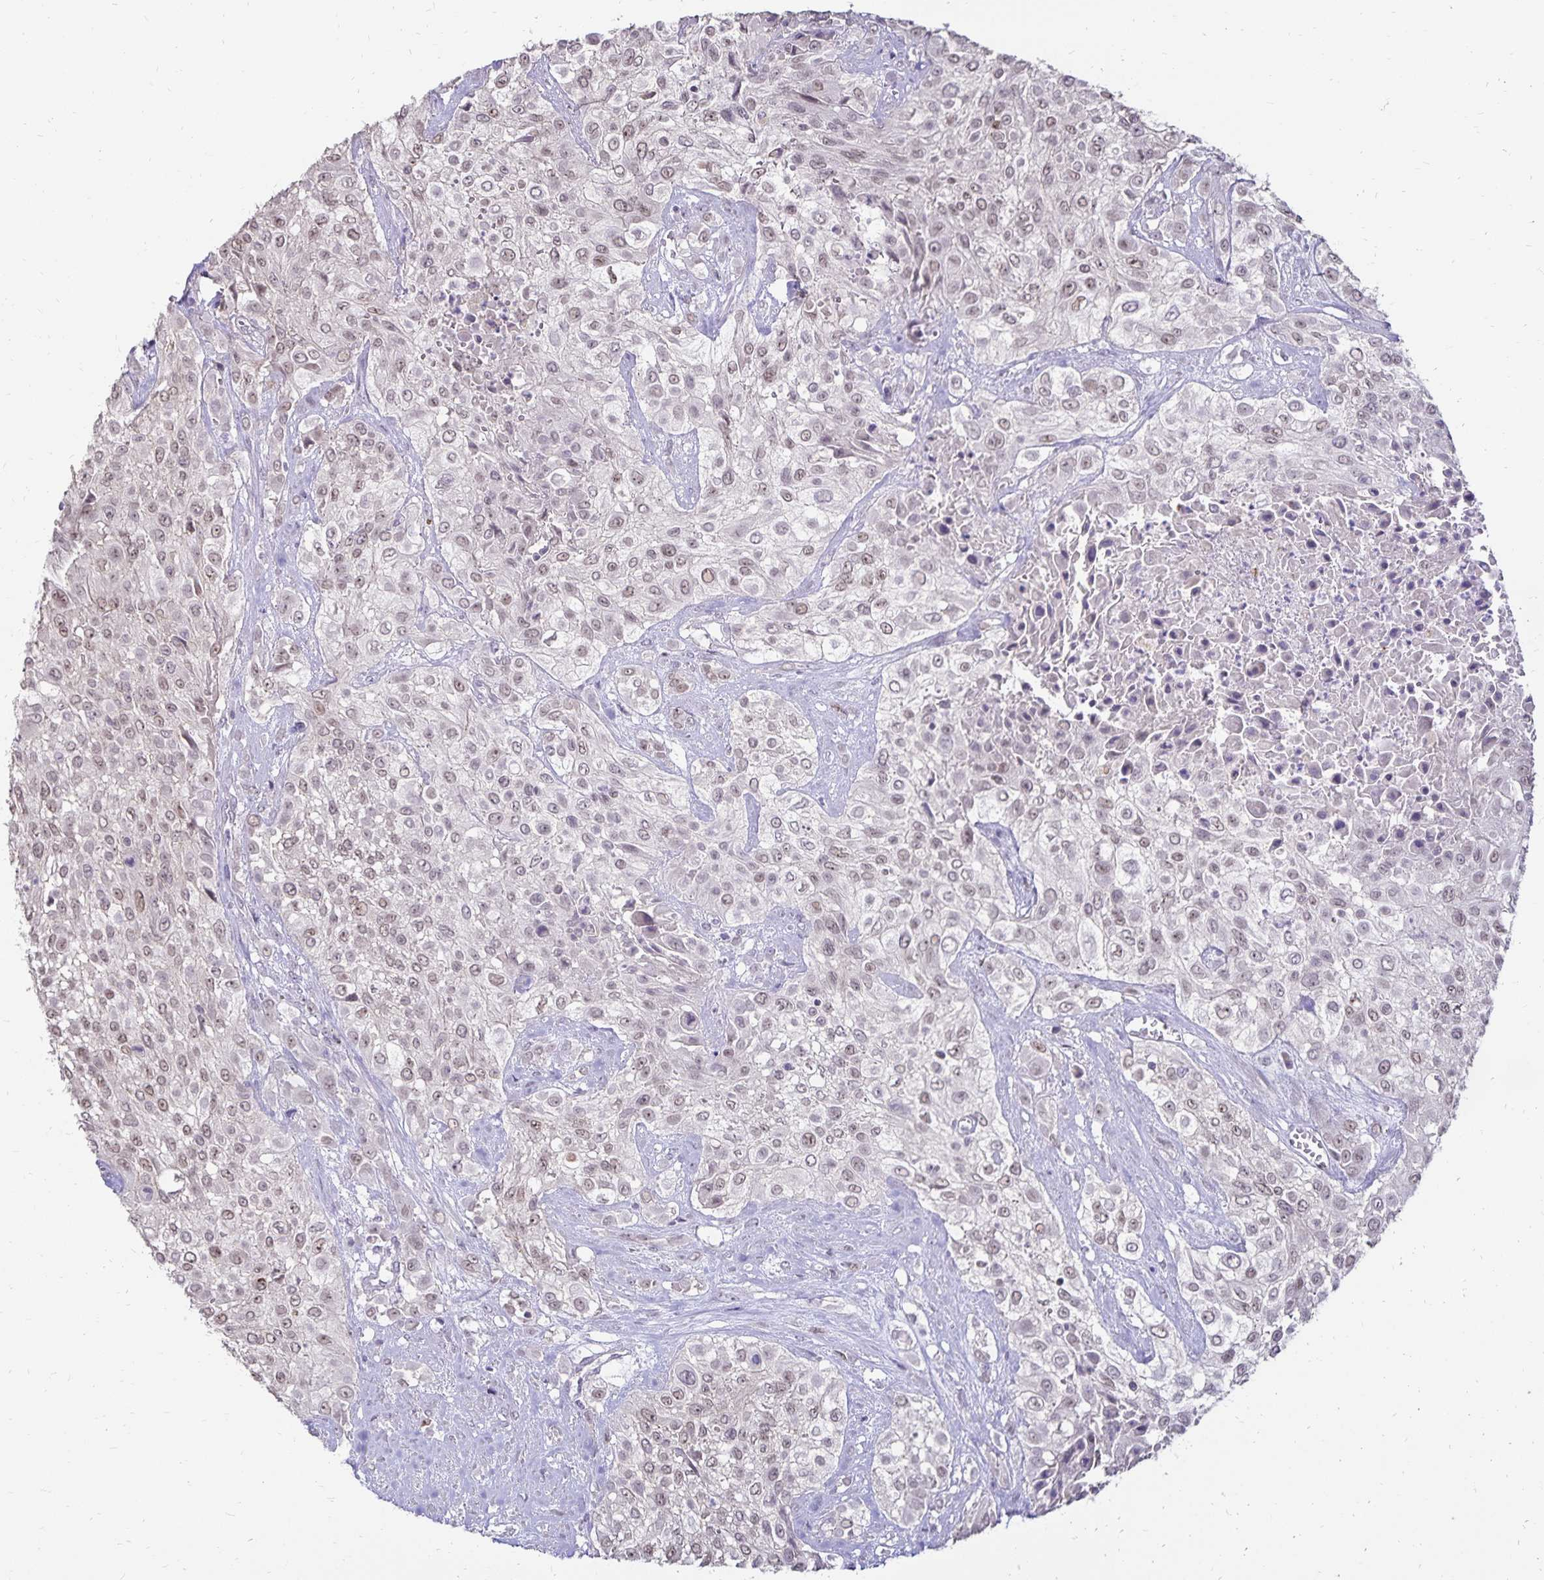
{"staining": {"intensity": "moderate", "quantity": ">75%", "location": "nuclear"}, "tissue": "urothelial cancer", "cell_type": "Tumor cells", "image_type": "cancer", "snomed": [{"axis": "morphology", "description": "Urothelial carcinoma, High grade"}, {"axis": "topography", "description": "Urinary bladder"}], "caption": "Immunohistochemical staining of urothelial carcinoma (high-grade) demonstrates medium levels of moderate nuclear protein positivity in about >75% of tumor cells. The protein is stained brown, and the nuclei are stained in blue (DAB (3,3'-diaminobenzidine) IHC with brightfield microscopy, high magnification).", "gene": "POLB", "patient": {"sex": "male", "age": 57}}